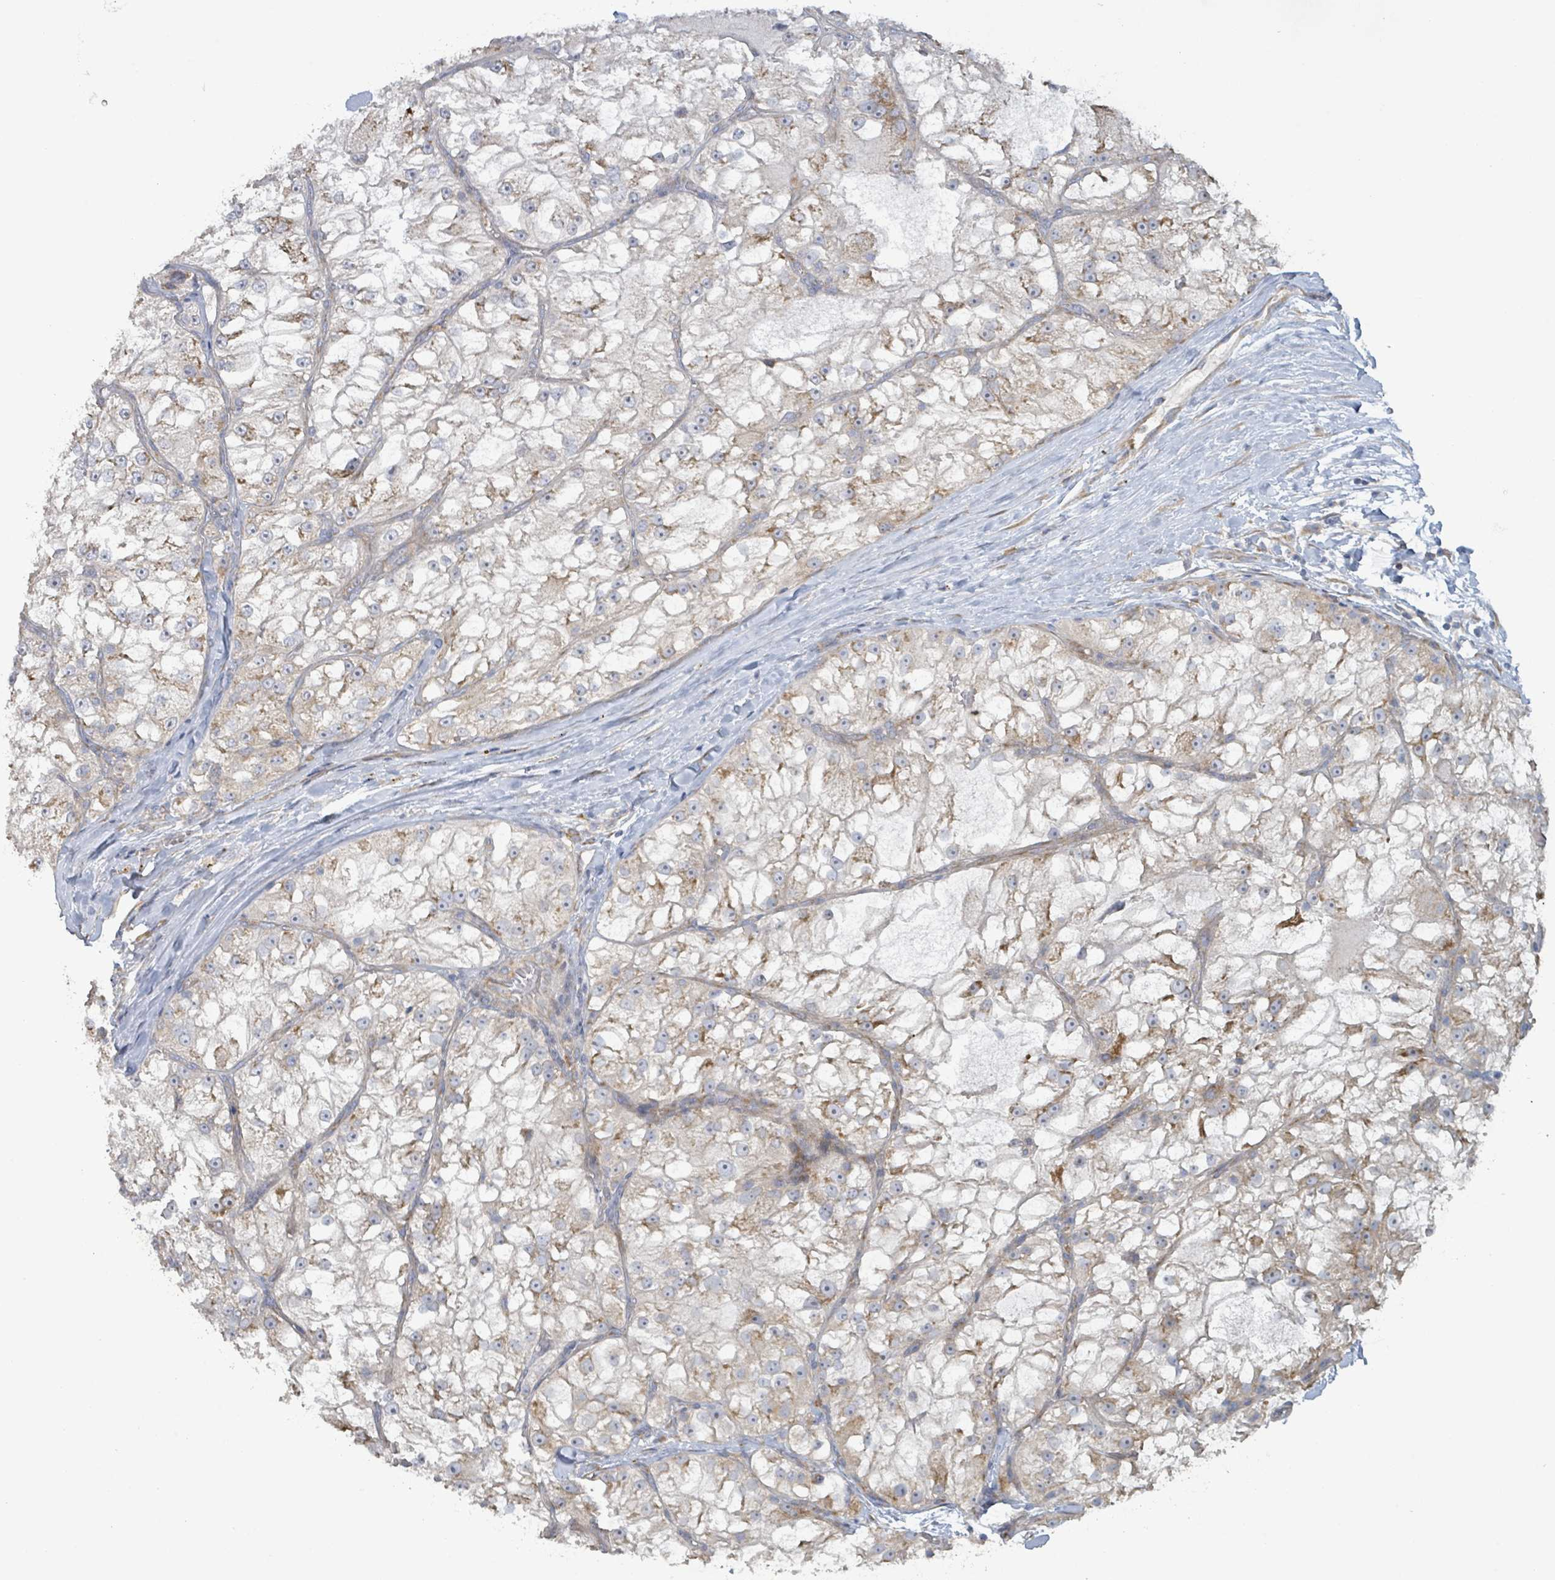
{"staining": {"intensity": "moderate", "quantity": "<25%", "location": "cytoplasmic/membranous"}, "tissue": "renal cancer", "cell_type": "Tumor cells", "image_type": "cancer", "snomed": [{"axis": "morphology", "description": "Adenocarcinoma, NOS"}, {"axis": "topography", "description": "Kidney"}], "caption": "This image demonstrates immunohistochemistry staining of renal cancer (adenocarcinoma), with low moderate cytoplasmic/membranous positivity in approximately <25% of tumor cells.", "gene": "RPL32", "patient": {"sex": "female", "age": 72}}